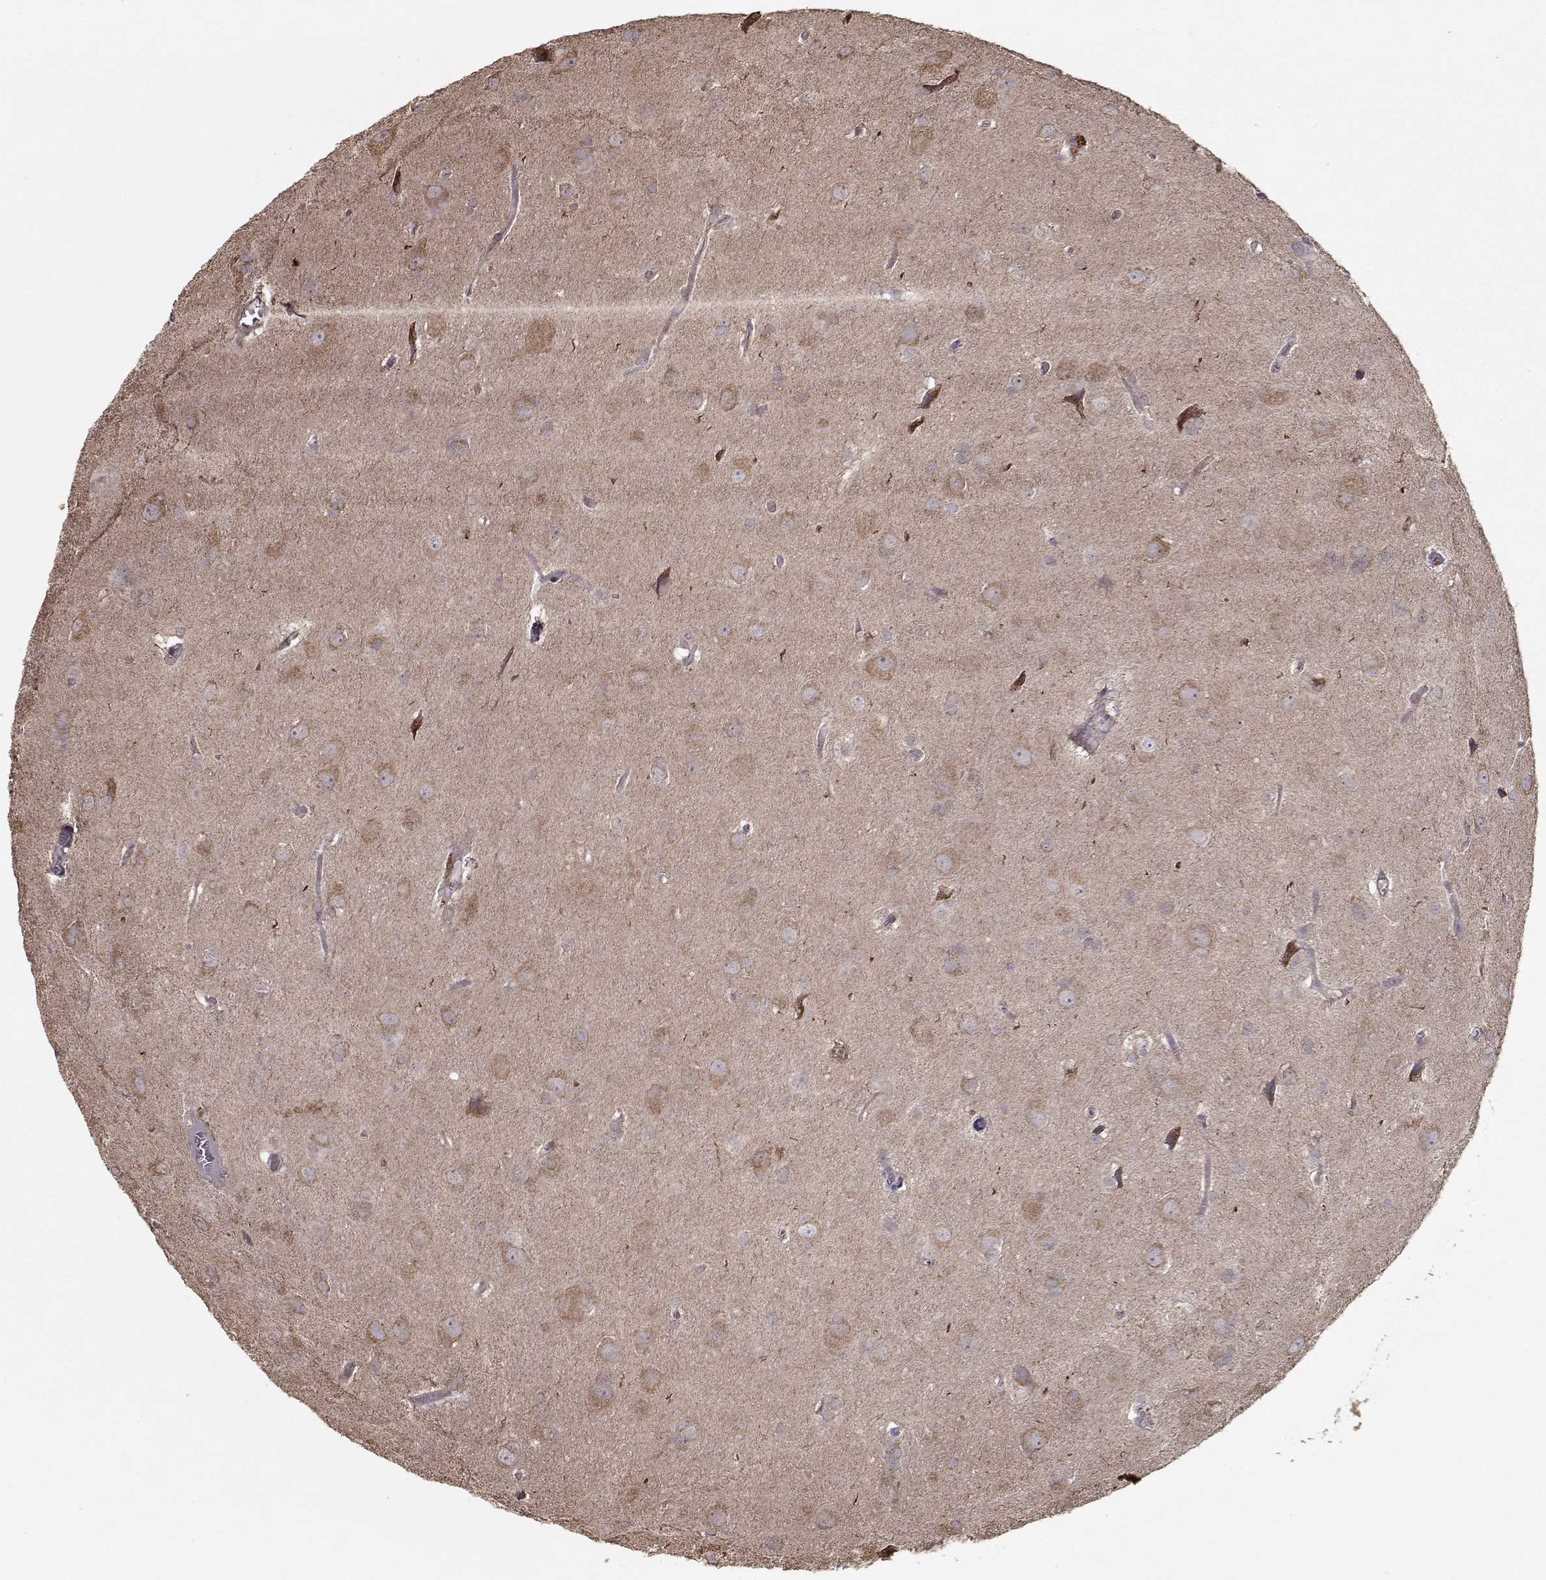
{"staining": {"intensity": "negative", "quantity": "none", "location": "none"}, "tissue": "glioma", "cell_type": "Tumor cells", "image_type": "cancer", "snomed": [{"axis": "morphology", "description": "Glioma, malignant, Low grade"}, {"axis": "topography", "description": "Brain"}], "caption": "The immunohistochemistry histopathology image has no significant positivity in tumor cells of malignant low-grade glioma tissue.", "gene": "IMMP1L", "patient": {"sex": "male", "age": 58}}